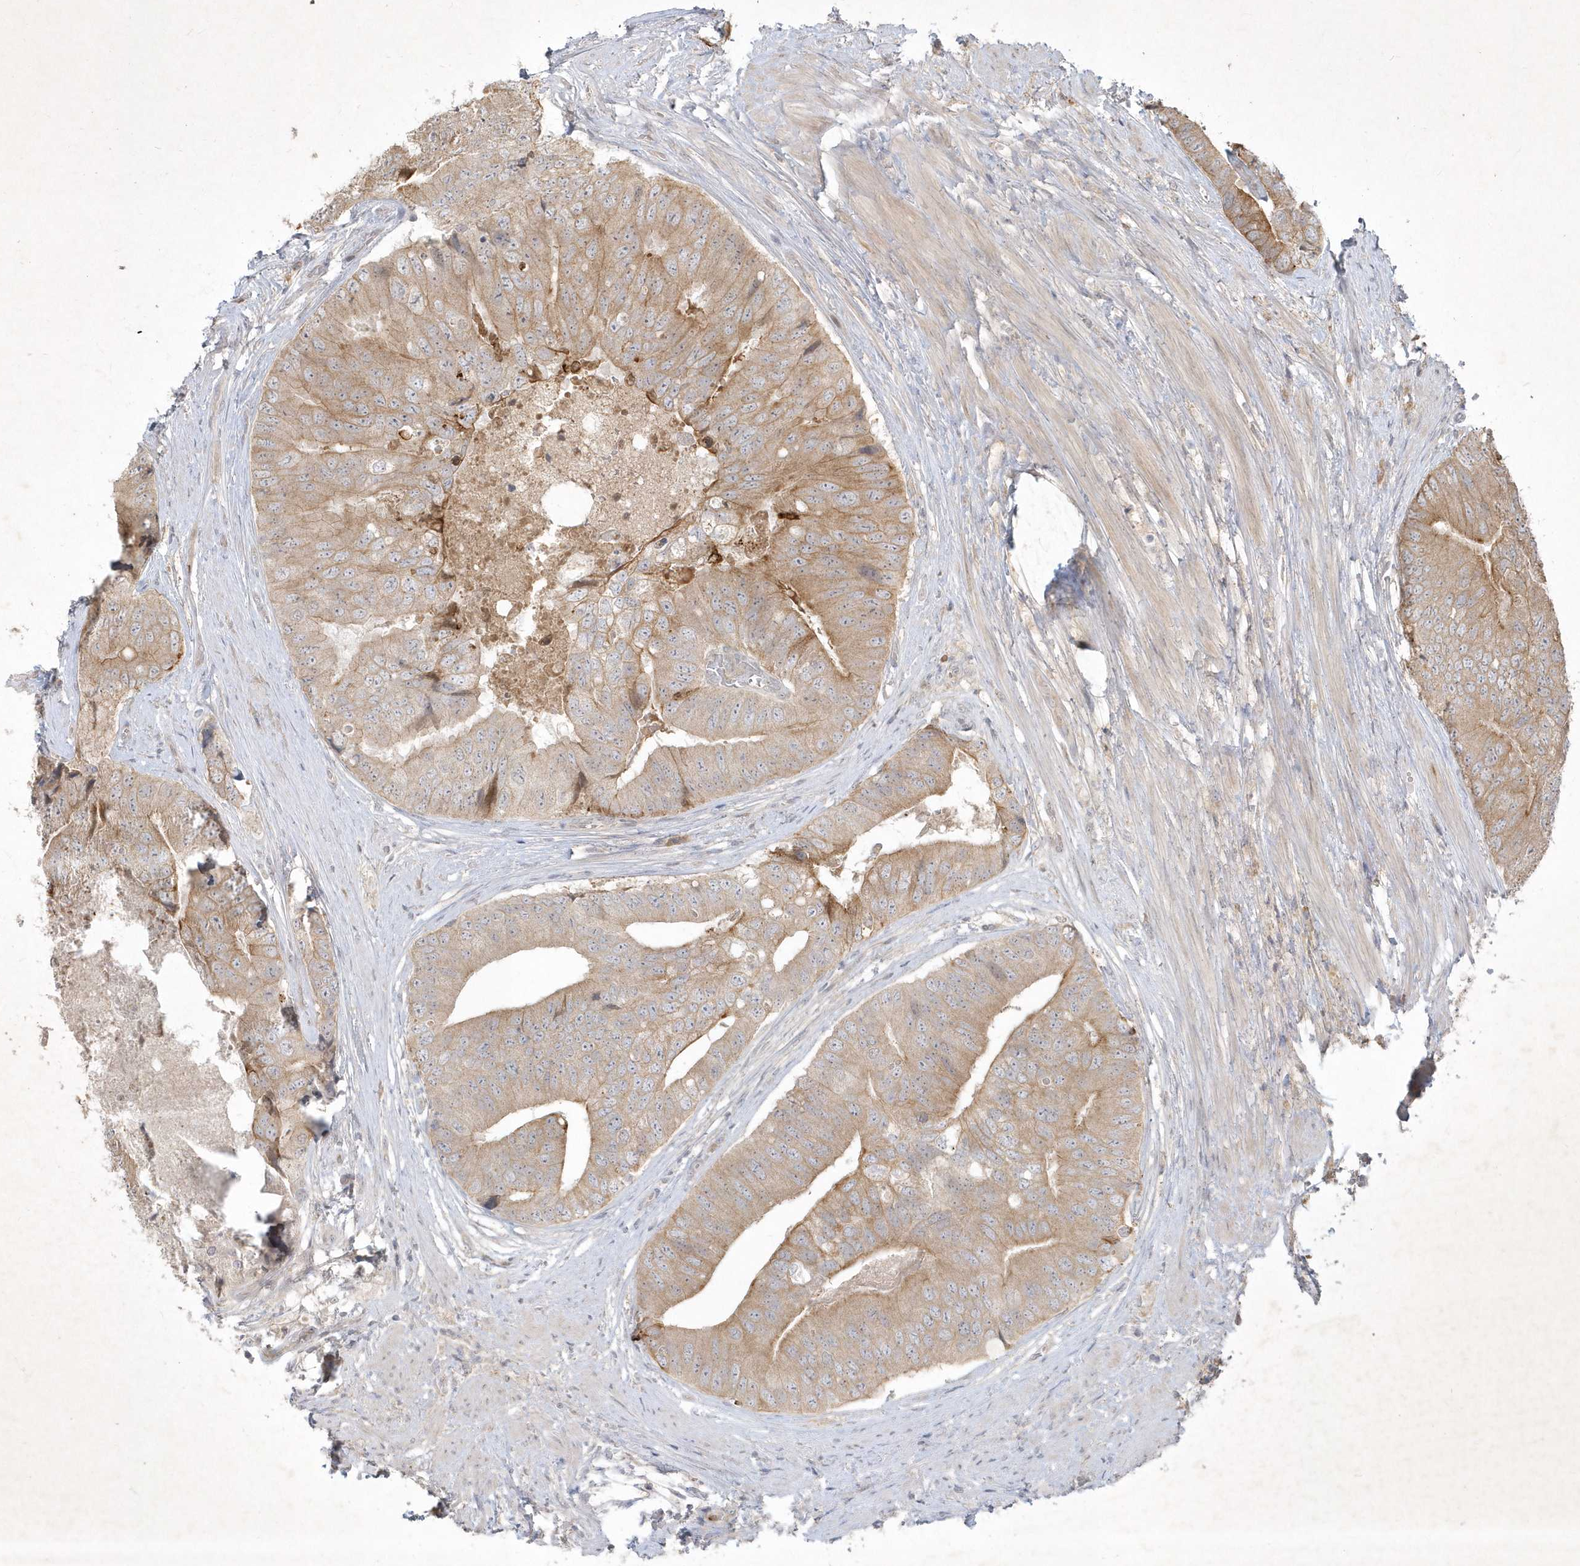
{"staining": {"intensity": "moderate", "quantity": "25%-75%", "location": "cytoplasmic/membranous"}, "tissue": "prostate cancer", "cell_type": "Tumor cells", "image_type": "cancer", "snomed": [{"axis": "morphology", "description": "Adenocarcinoma, High grade"}, {"axis": "topography", "description": "Prostate"}], "caption": "This is an image of immunohistochemistry (IHC) staining of prostate cancer, which shows moderate expression in the cytoplasmic/membranous of tumor cells.", "gene": "BOD1", "patient": {"sex": "male", "age": 70}}